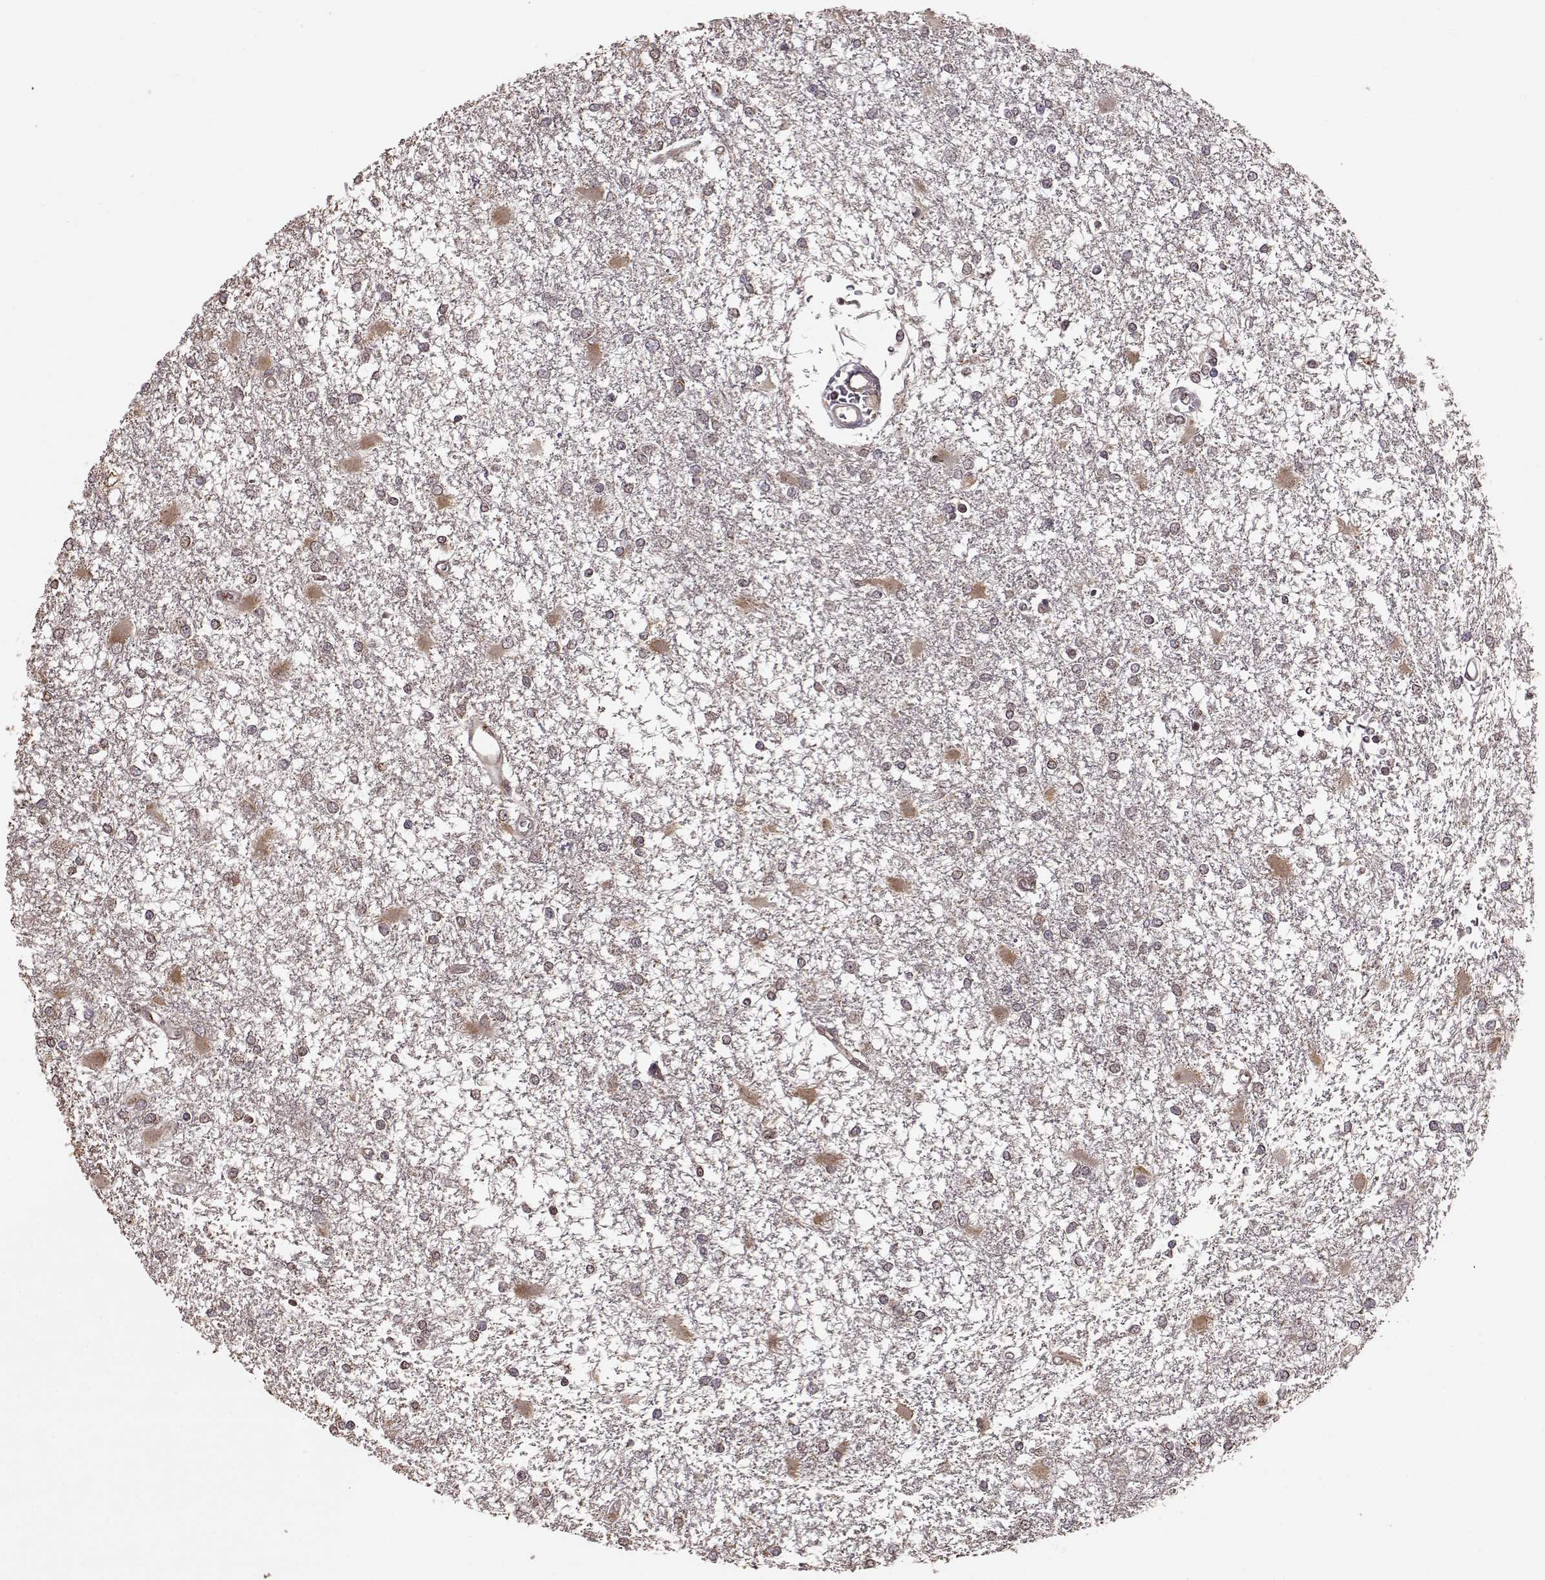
{"staining": {"intensity": "weak", "quantity": "25%-75%", "location": "cytoplasmic/membranous"}, "tissue": "glioma", "cell_type": "Tumor cells", "image_type": "cancer", "snomed": [{"axis": "morphology", "description": "Glioma, malignant, High grade"}, {"axis": "topography", "description": "Cerebral cortex"}], "caption": "This histopathology image reveals glioma stained with immunohistochemistry (IHC) to label a protein in brown. The cytoplasmic/membranous of tumor cells show weak positivity for the protein. Nuclei are counter-stained blue.", "gene": "YIPF5", "patient": {"sex": "male", "age": 79}}